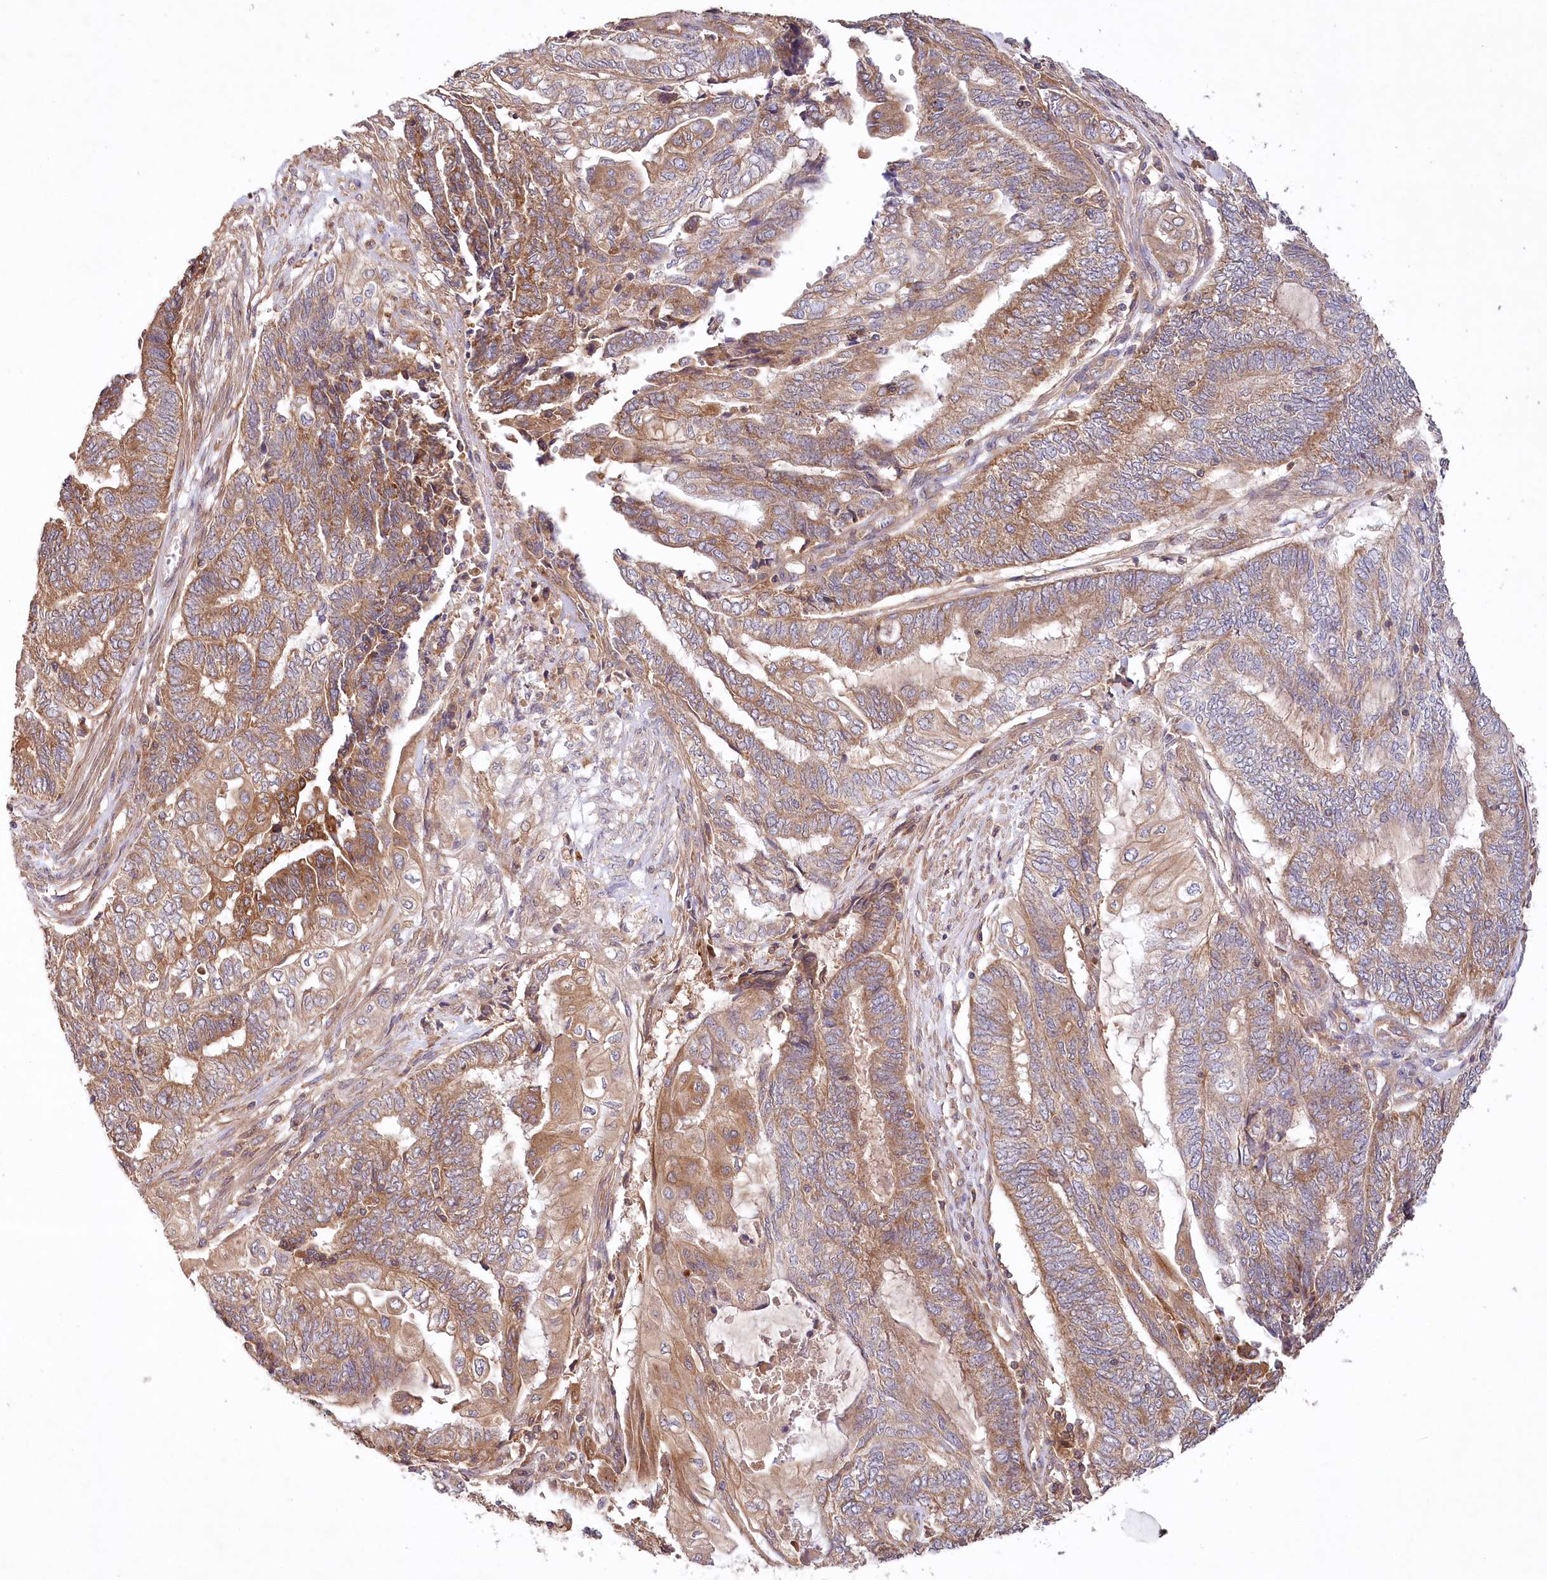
{"staining": {"intensity": "moderate", "quantity": ">75%", "location": "cytoplasmic/membranous"}, "tissue": "endometrial cancer", "cell_type": "Tumor cells", "image_type": "cancer", "snomed": [{"axis": "morphology", "description": "Adenocarcinoma, NOS"}, {"axis": "topography", "description": "Uterus"}, {"axis": "topography", "description": "Endometrium"}], "caption": "Immunohistochemistry (IHC) staining of endometrial adenocarcinoma, which demonstrates medium levels of moderate cytoplasmic/membranous positivity in approximately >75% of tumor cells indicating moderate cytoplasmic/membranous protein staining. The staining was performed using DAB (3,3'-diaminobenzidine) (brown) for protein detection and nuclei were counterstained in hematoxylin (blue).", "gene": "LSS", "patient": {"sex": "female", "age": 70}}